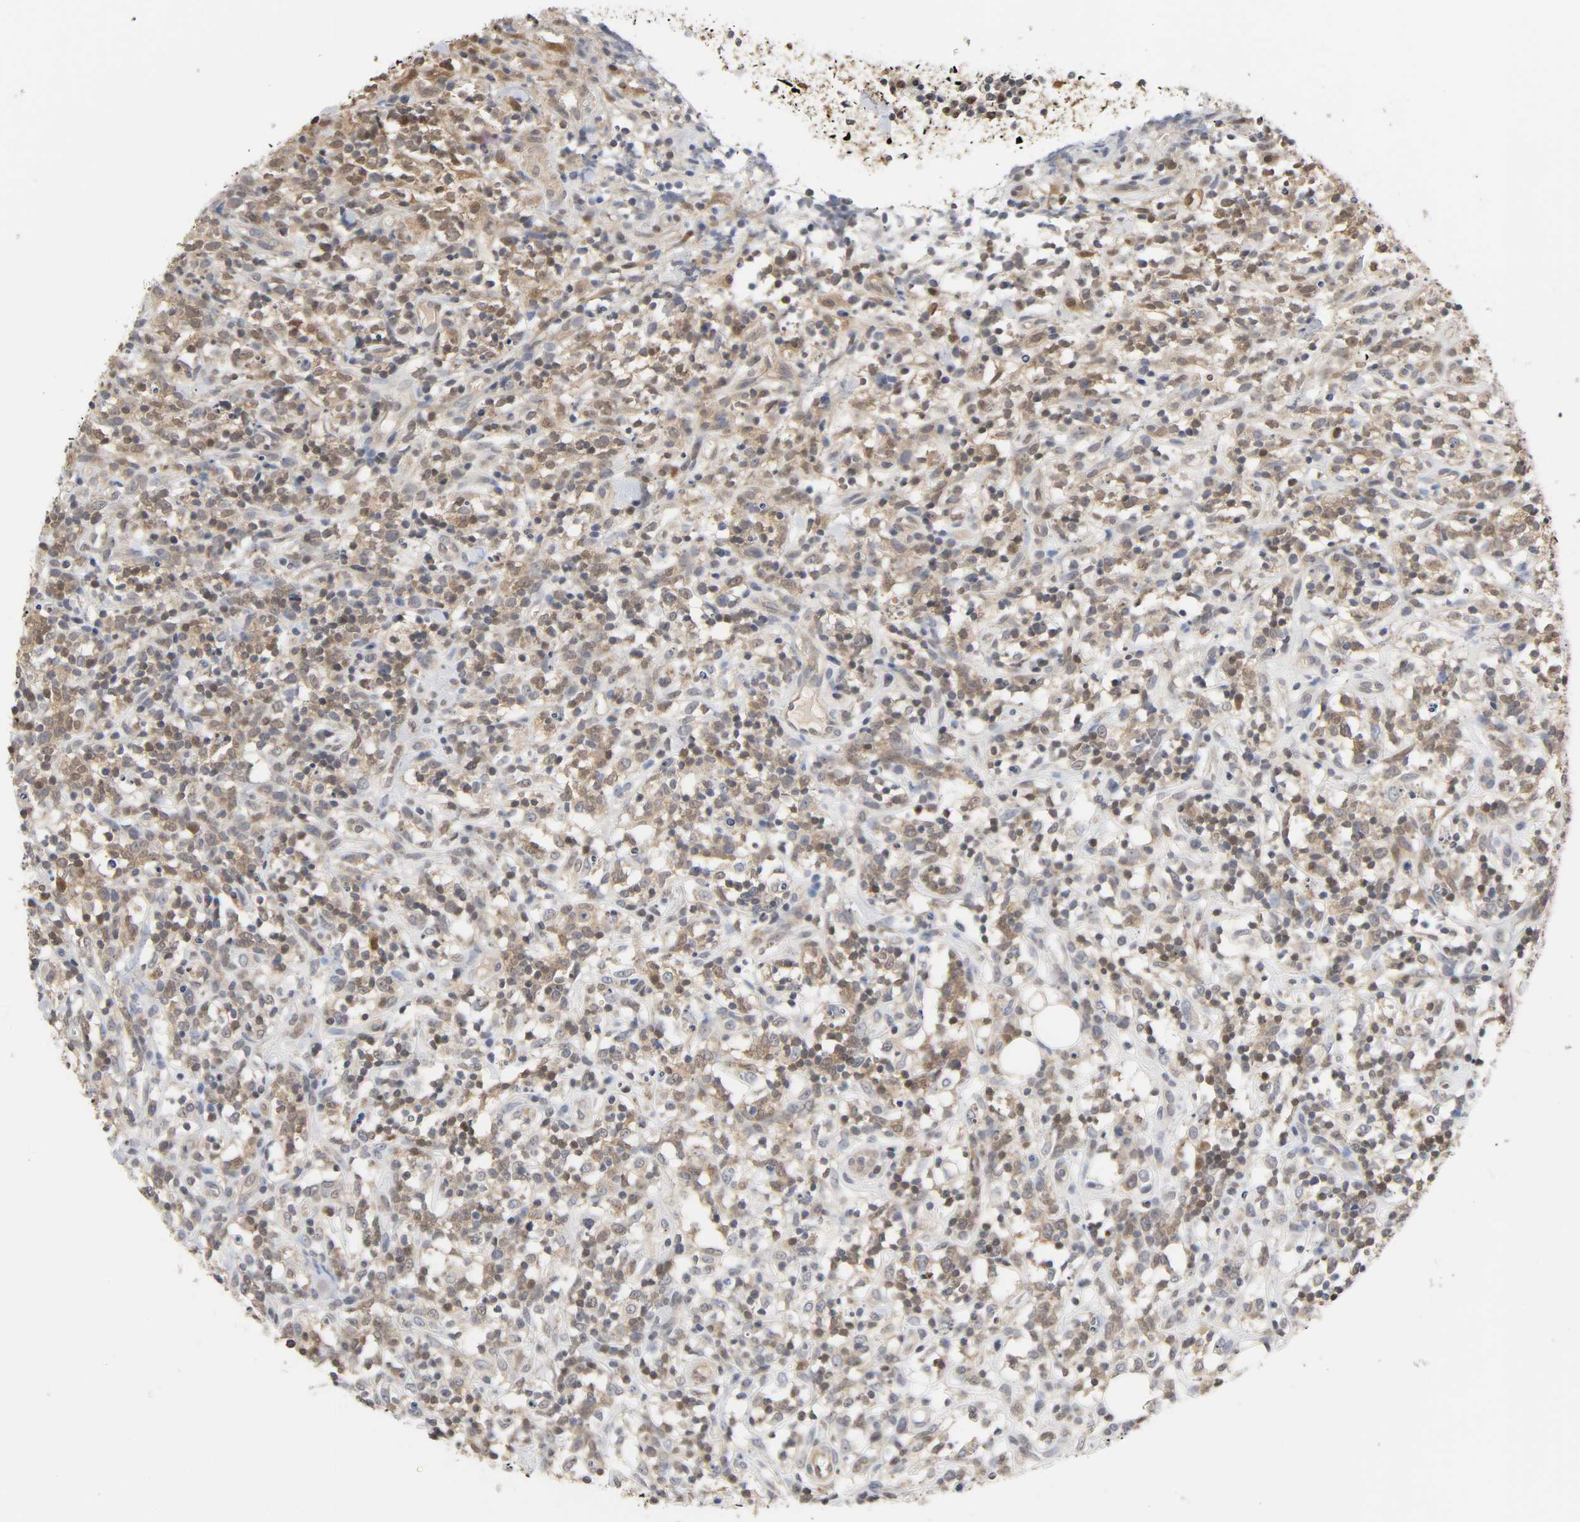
{"staining": {"intensity": "weak", "quantity": ">75%", "location": "cytoplasmic/membranous"}, "tissue": "lymphoma", "cell_type": "Tumor cells", "image_type": "cancer", "snomed": [{"axis": "morphology", "description": "Malignant lymphoma, non-Hodgkin's type, High grade"}, {"axis": "topography", "description": "Lymph node"}], "caption": "High-grade malignant lymphoma, non-Hodgkin's type tissue reveals weak cytoplasmic/membranous expression in approximately >75% of tumor cells, visualized by immunohistochemistry.", "gene": "MIF", "patient": {"sex": "female", "age": 73}}